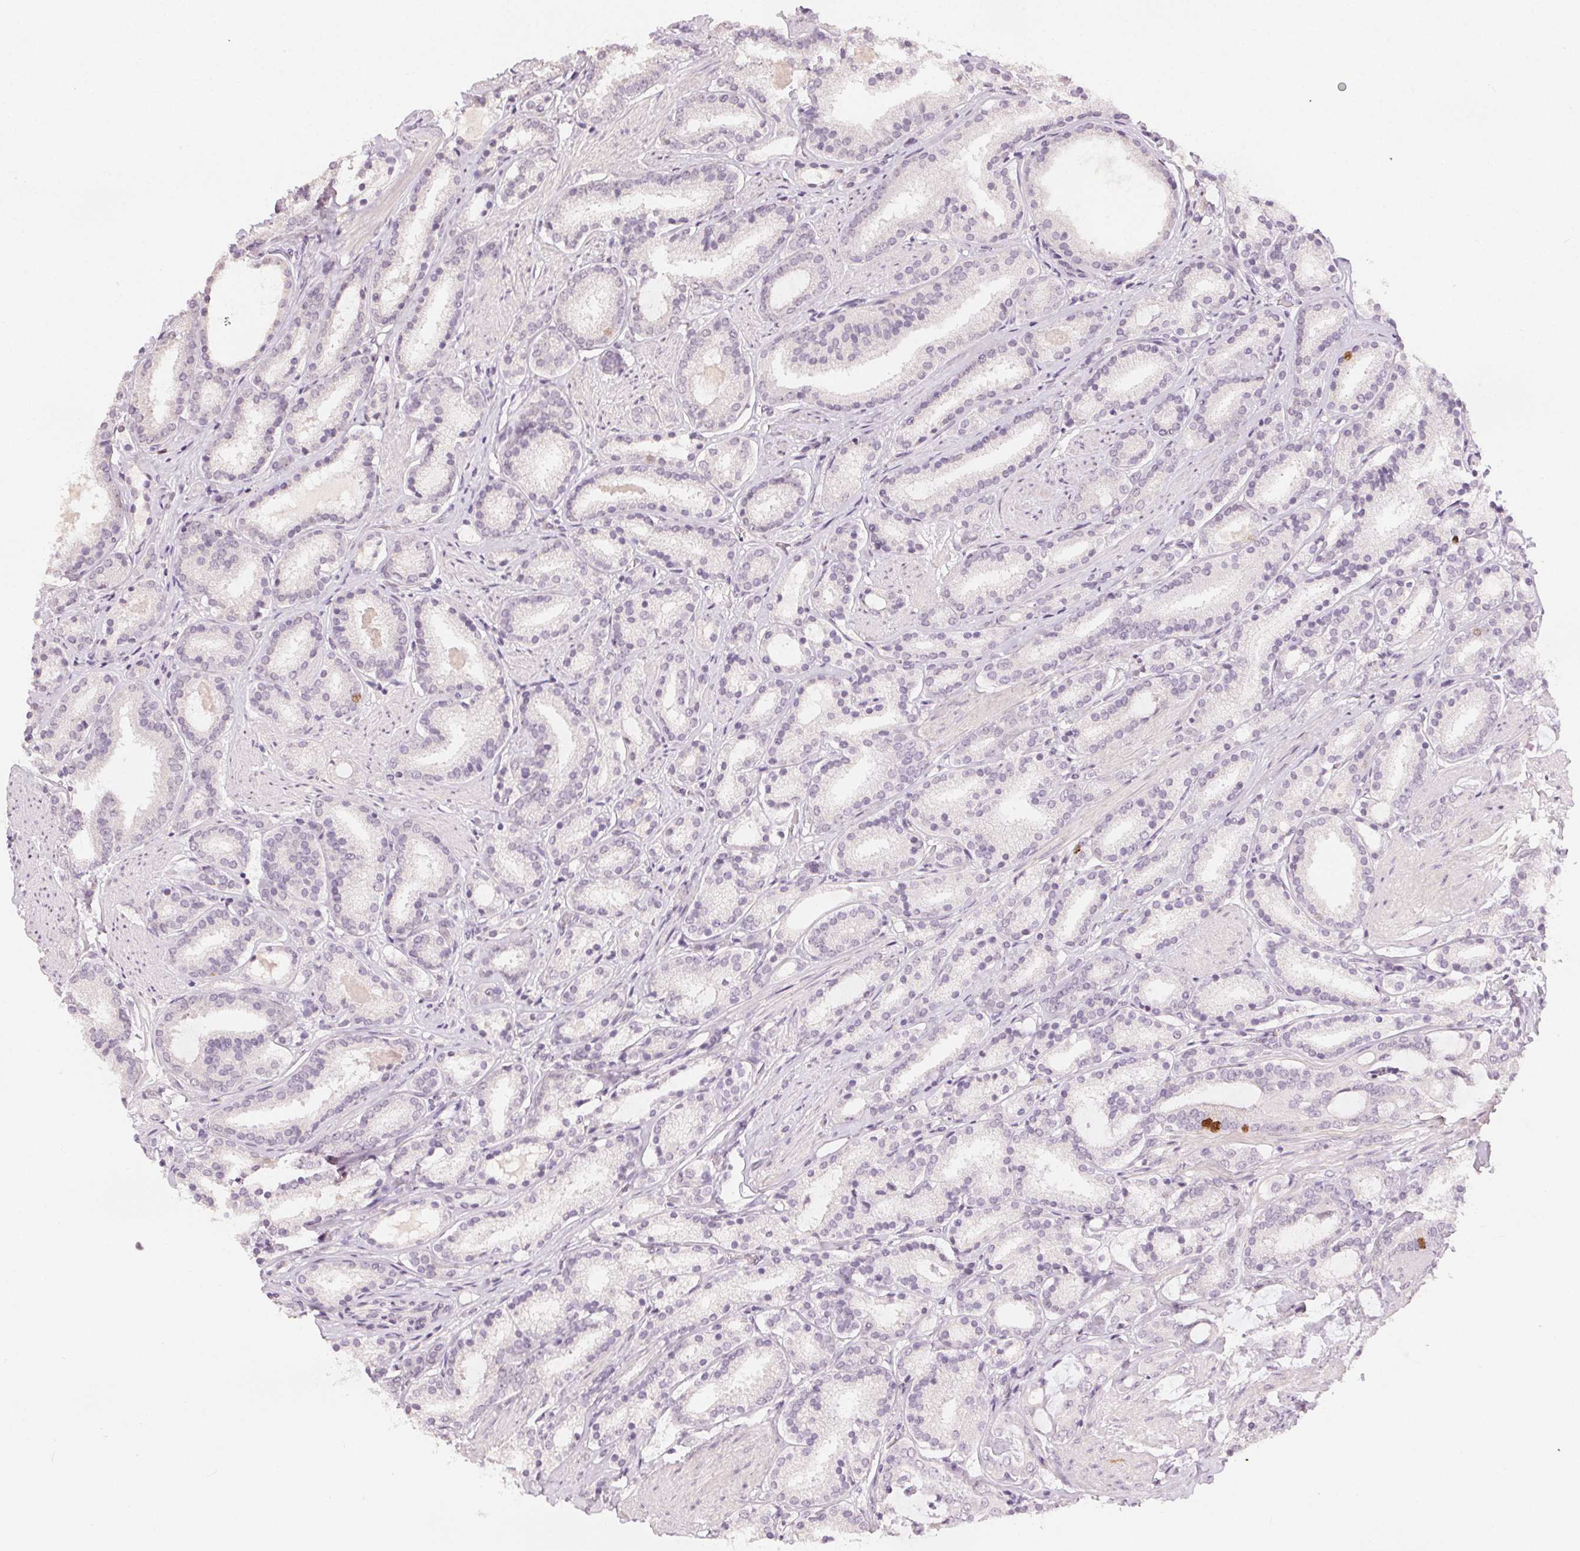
{"staining": {"intensity": "negative", "quantity": "none", "location": "none"}, "tissue": "prostate cancer", "cell_type": "Tumor cells", "image_type": "cancer", "snomed": [{"axis": "morphology", "description": "Adenocarcinoma, High grade"}, {"axis": "topography", "description": "Prostate"}], "caption": "DAB immunohistochemical staining of human prostate cancer (adenocarcinoma (high-grade)) shows no significant staining in tumor cells.", "gene": "ANLN", "patient": {"sex": "male", "age": 63}}